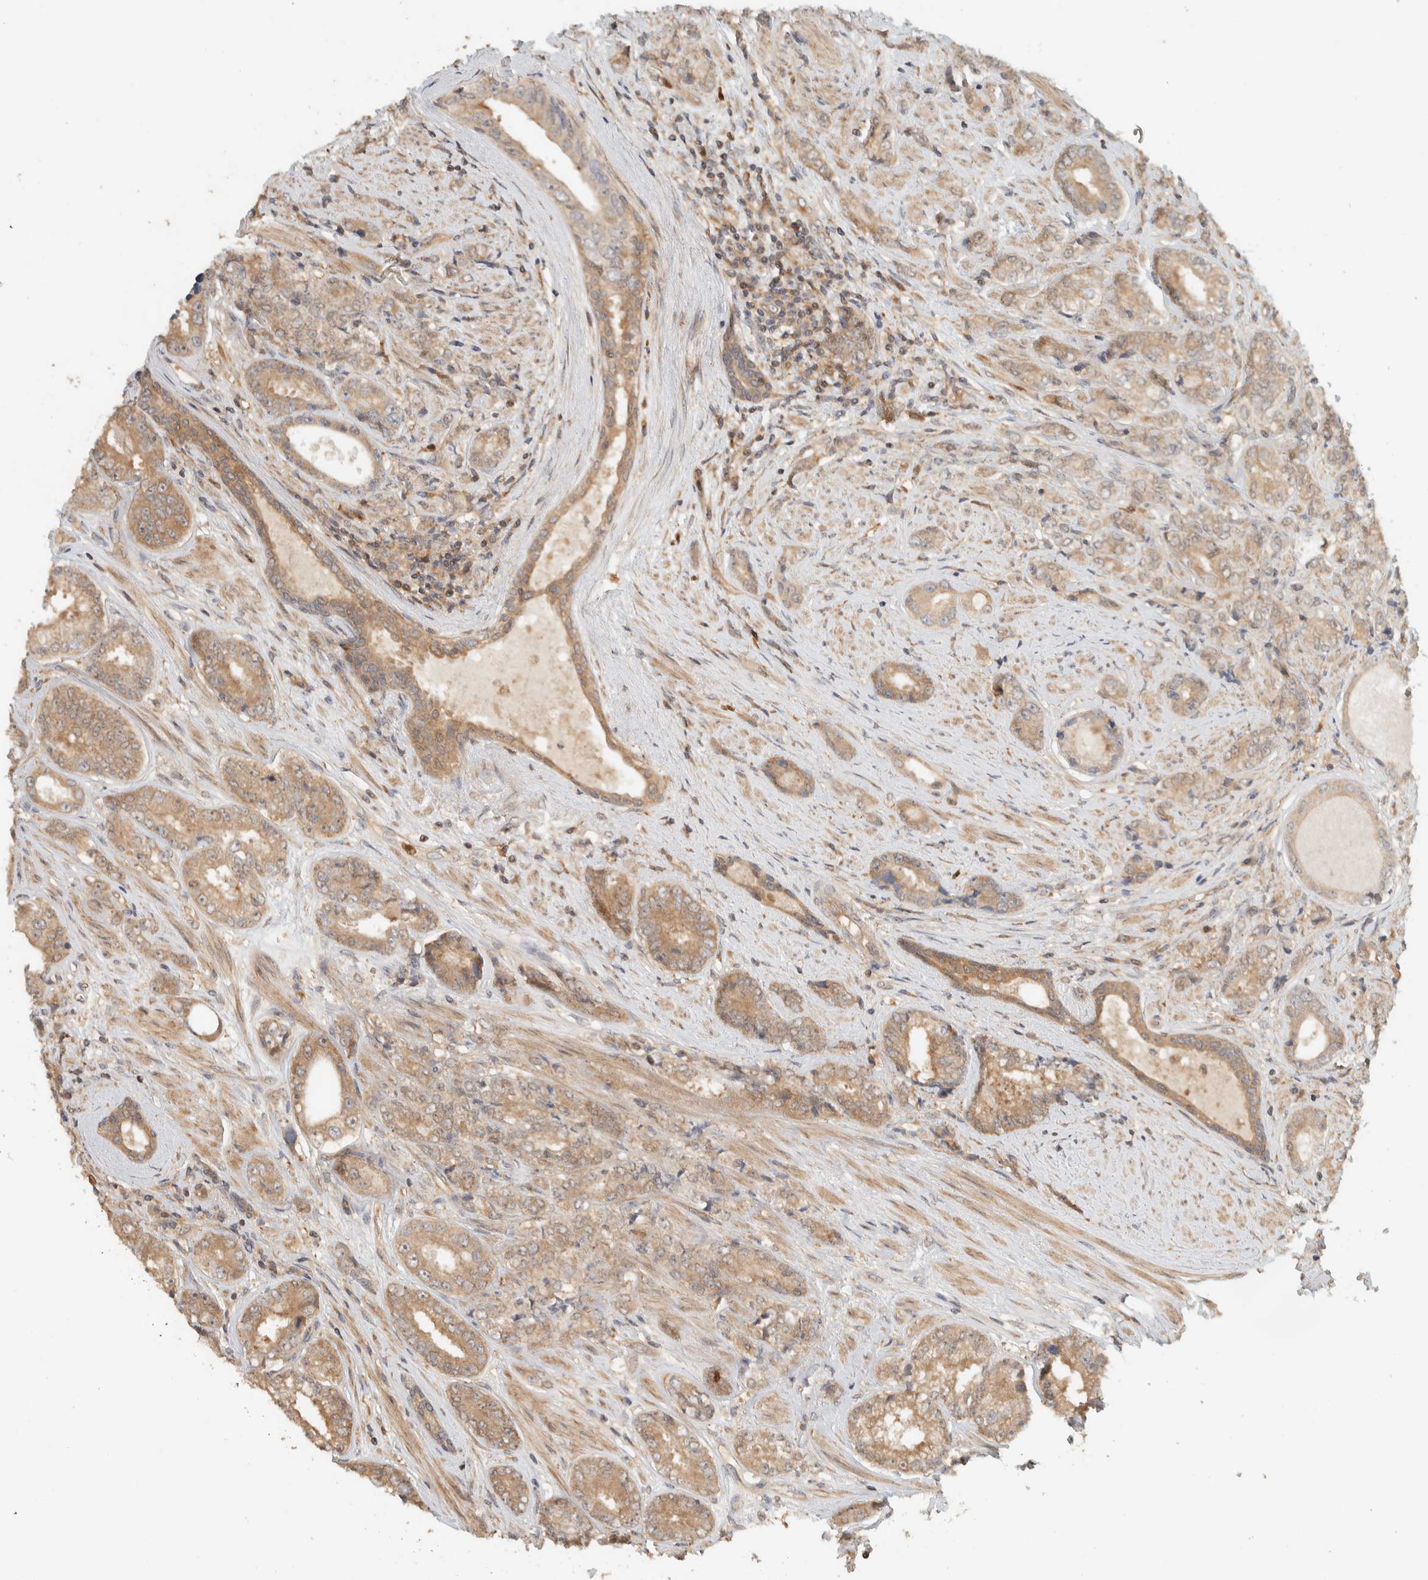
{"staining": {"intensity": "moderate", "quantity": ">75%", "location": "cytoplasmic/membranous"}, "tissue": "prostate cancer", "cell_type": "Tumor cells", "image_type": "cancer", "snomed": [{"axis": "morphology", "description": "Adenocarcinoma, High grade"}, {"axis": "topography", "description": "Prostate"}], "caption": "Immunohistochemical staining of human adenocarcinoma (high-grade) (prostate) reveals medium levels of moderate cytoplasmic/membranous protein staining in approximately >75% of tumor cells.", "gene": "ADSS2", "patient": {"sex": "male", "age": 61}}